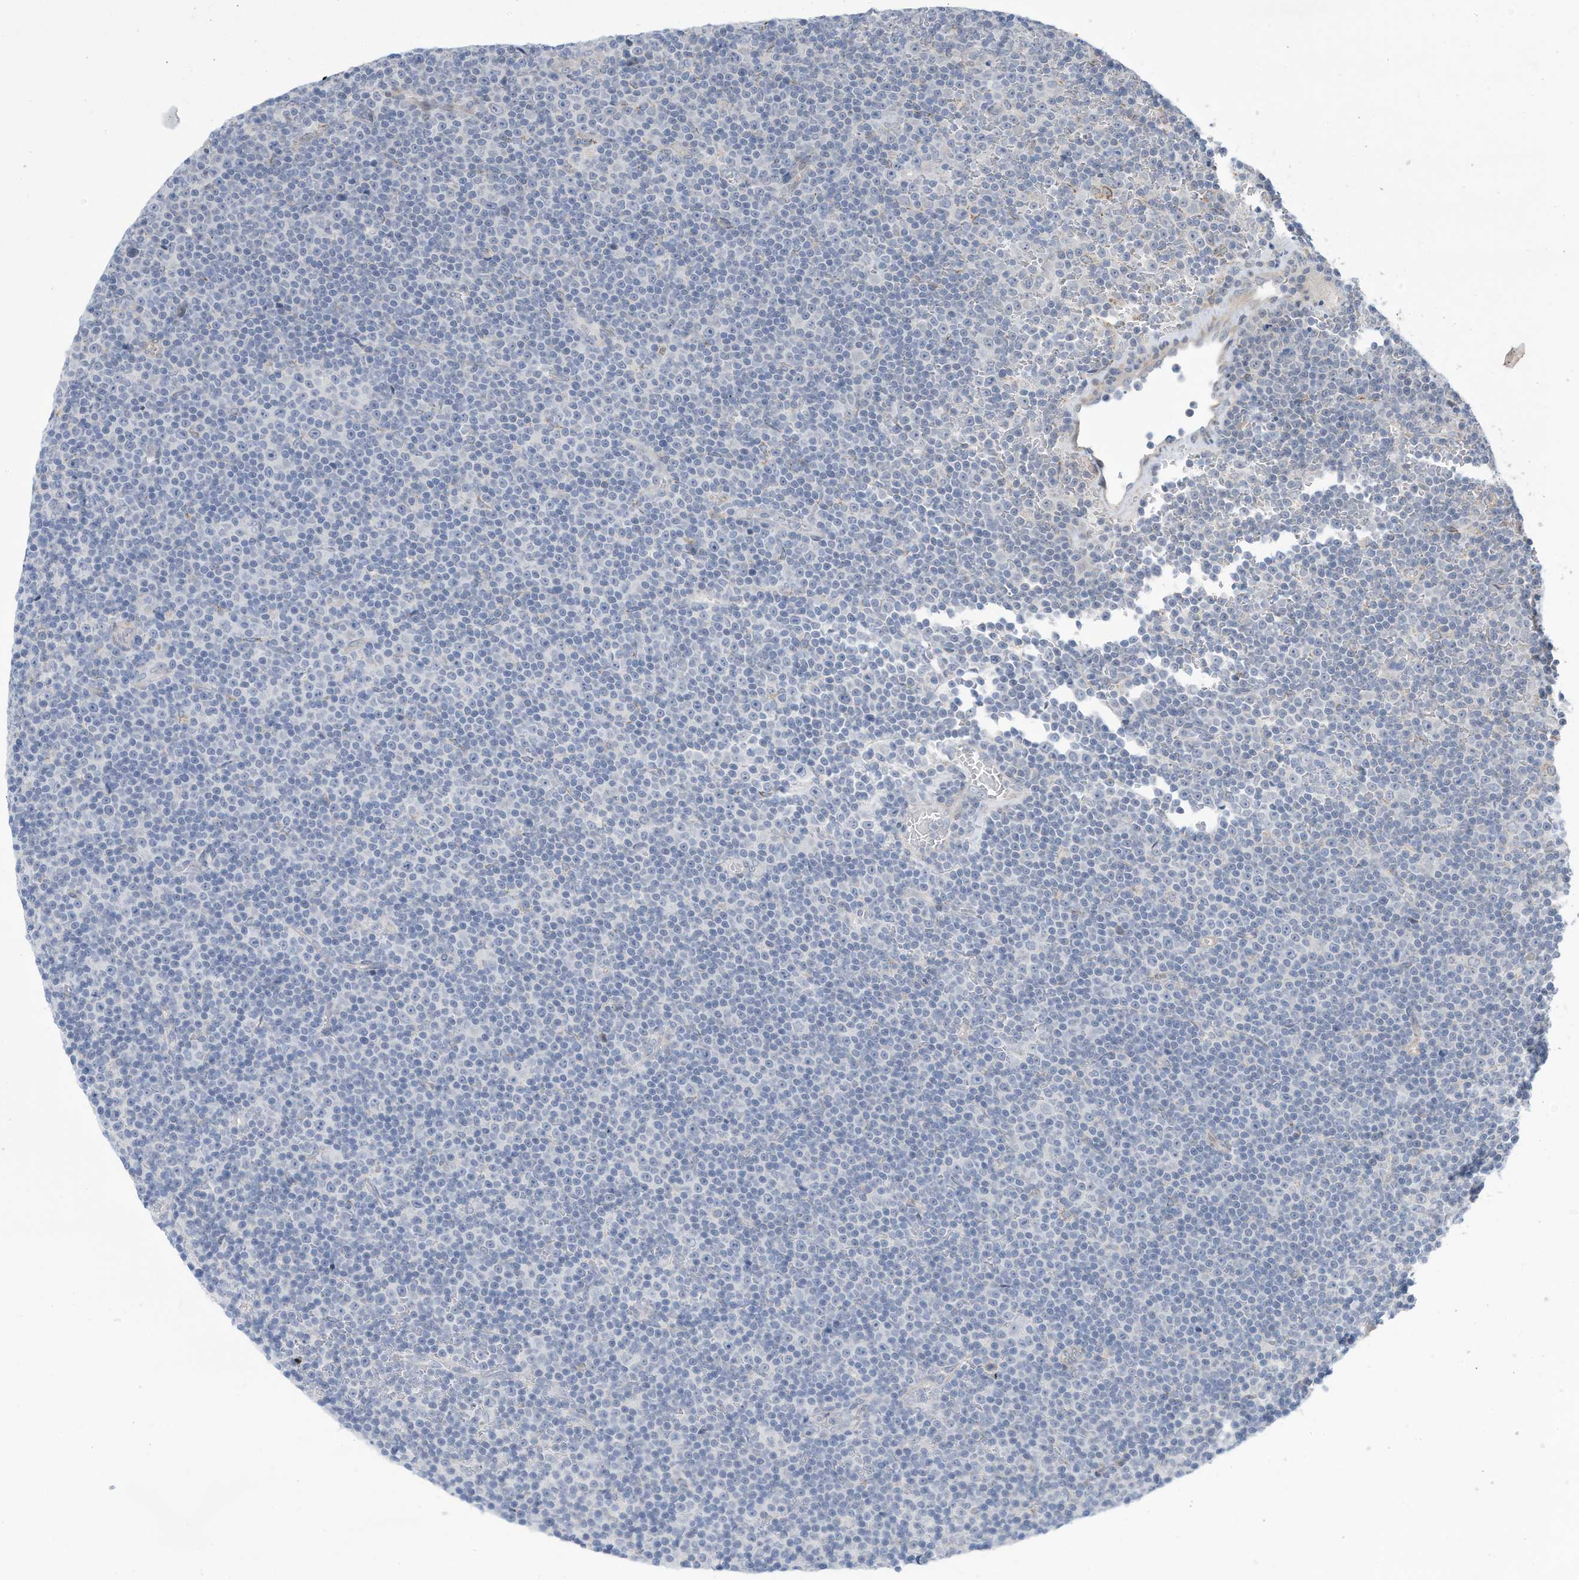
{"staining": {"intensity": "negative", "quantity": "none", "location": "none"}, "tissue": "lymphoma", "cell_type": "Tumor cells", "image_type": "cancer", "snomed": [{"axis": "morphology", "description": "Malignant lymphoma, non-Hodgkin's type, Low grade"}, {"axis": "topography", "description": "Lymph node"}], "caption": "Tumor cells are negative for protein expression in human low-grade malignant lymphoma, non-Hodgkin's type. The staining was performed using DAB (3,3'-diaminobenzidine) to visualize the protein expression in brown, while the nuclei were stained in blue with hematoxylin (Magnification: 20x).", "gene": "ZNF292", "patient": {"sex": "female", "age": 67}}